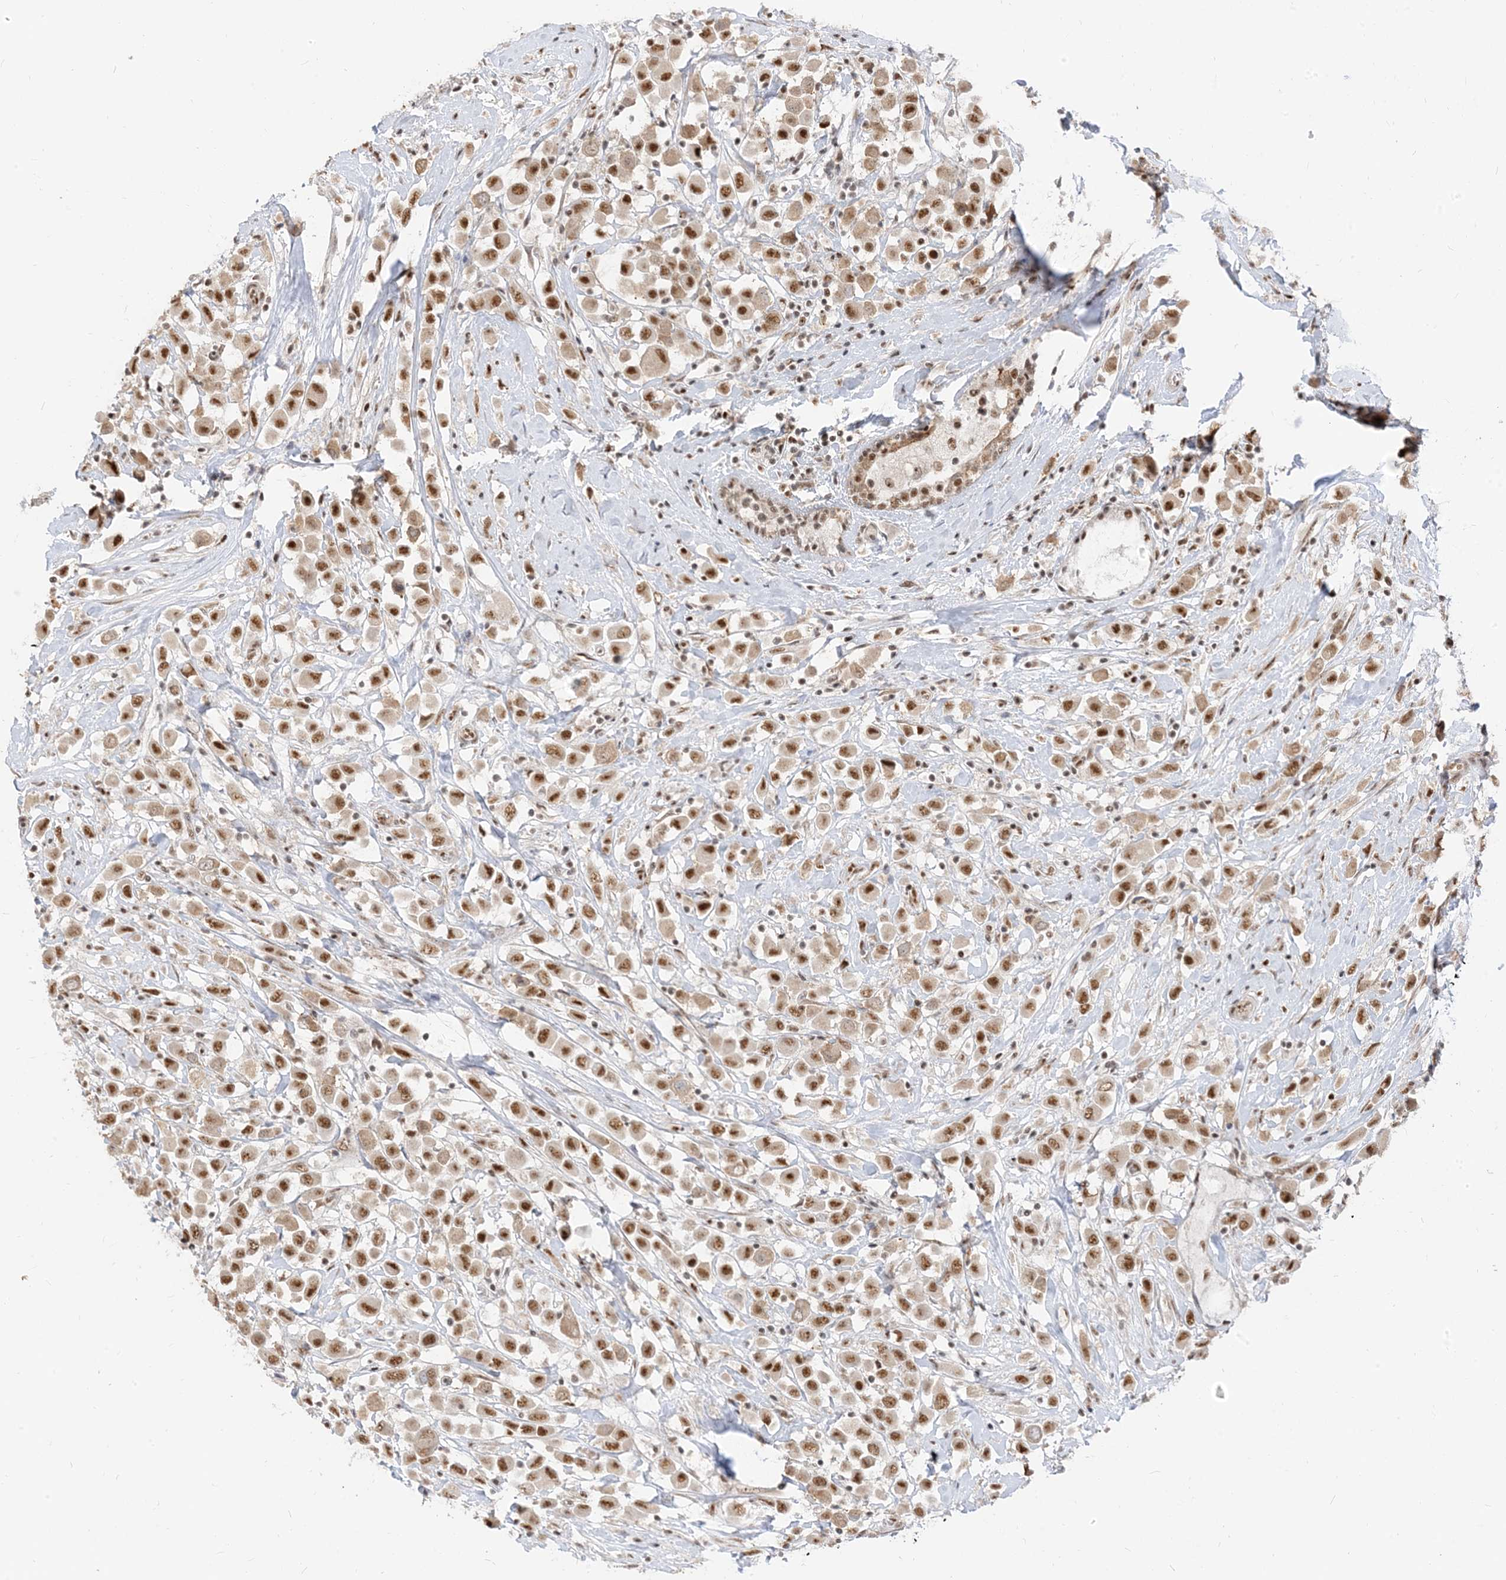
{"staining": {"intensity": "moderate", "quantity": ">75%", "location": "nuclear"}, "tissue": "breast cancer", "cell_type": "Tumor cells", "image_type": "cancer", "snomed": [{"axis": "morphology", "description": "Duct carcinoma"}, {"axis": "topography", "description": "Breast"}], "caption": "The image displays immunohistochemical staining of breast cancer (infiltrating ductal carcinoma). There is moderate nuclear expression is appreciated in about >75% of tumor cells. The protein is stained brown, and the nuclei are stained in blue (DAB (3,3'-diaminobenzidine) IHC with brightfield microscopy, high magnification).", "gene": "ARGLU1", "patient": {"sex": "female", "age": 61}}